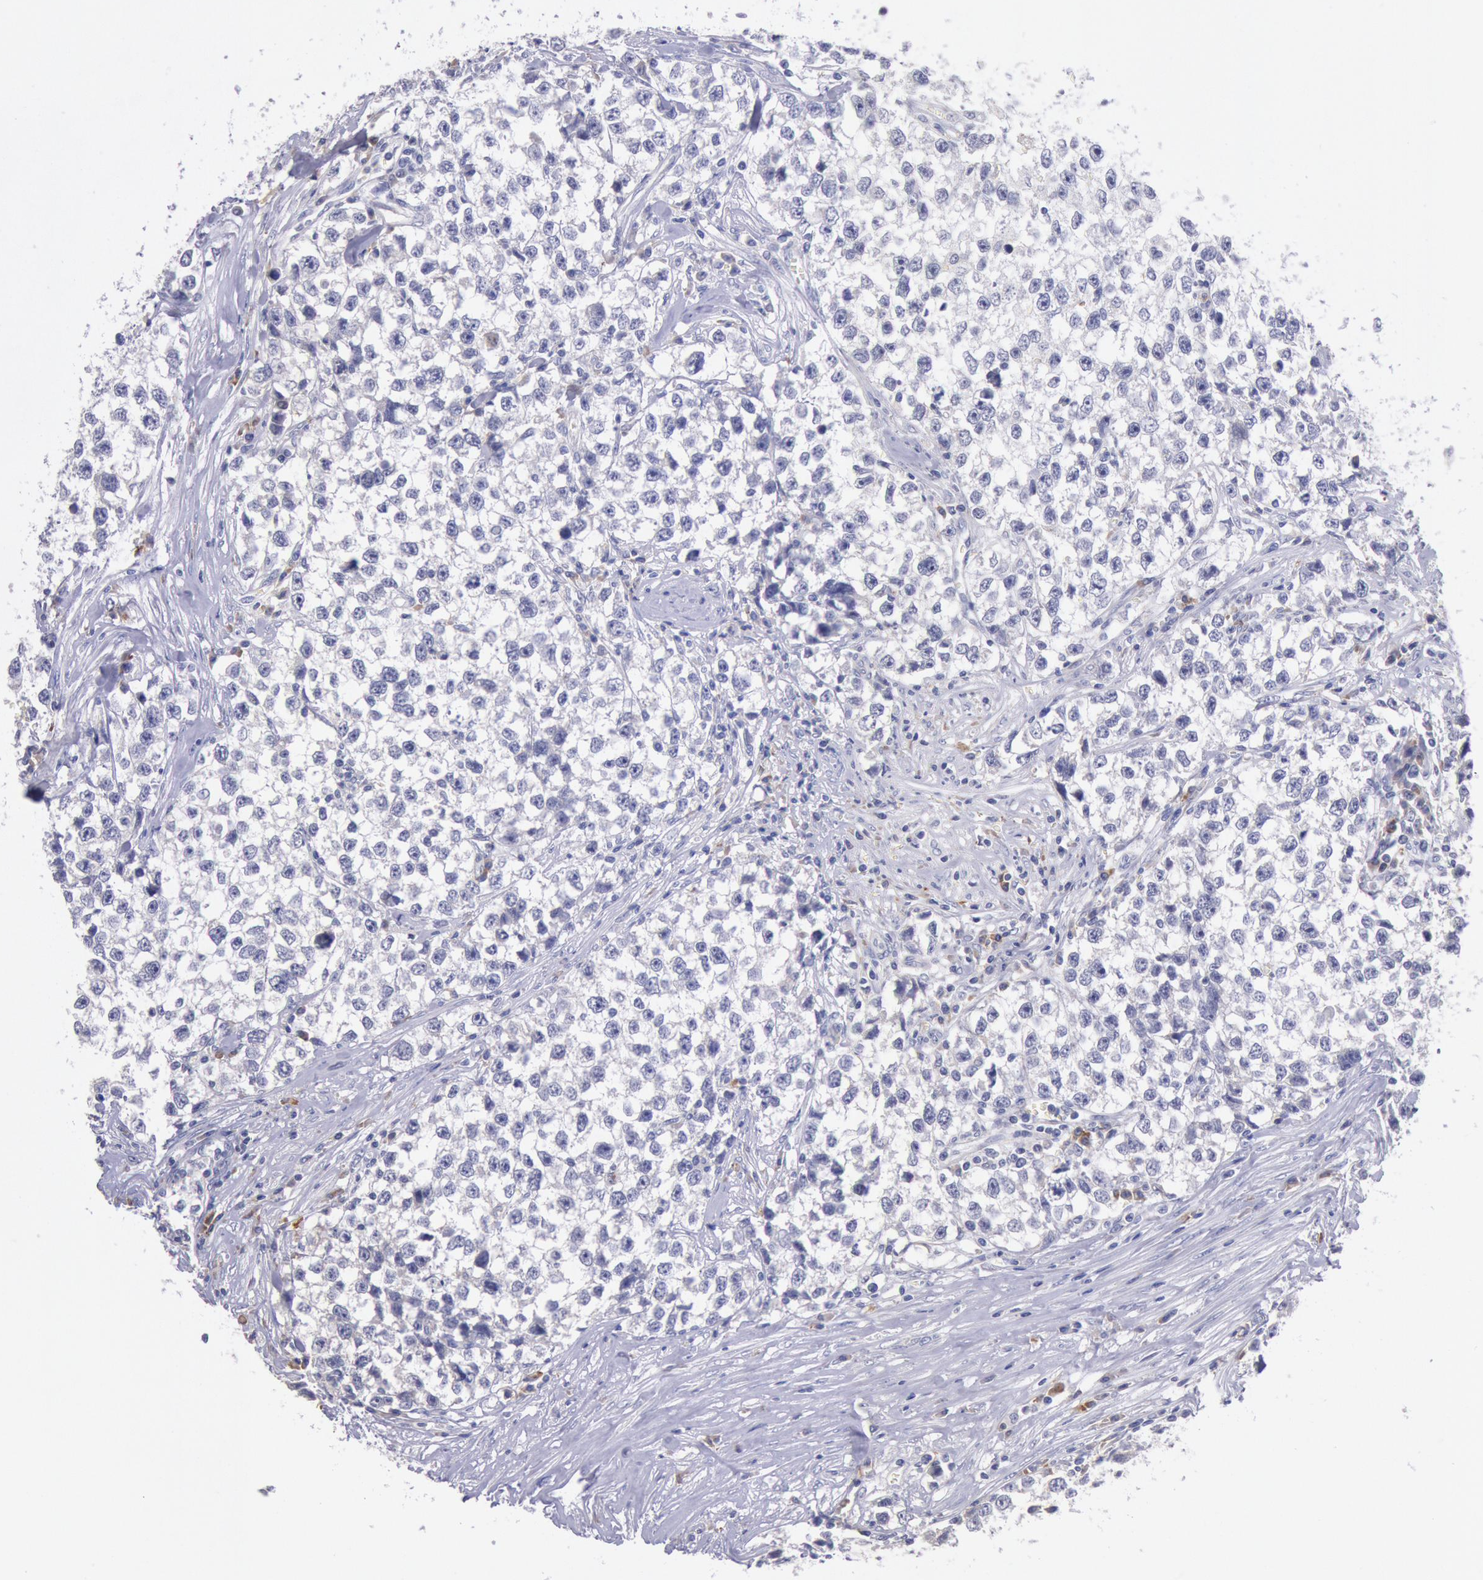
{"staining": {"intensity": "negative", "quantity": "none", "location": "none"}, "tissue": "testis cancer", "cell_type": "Tumor cells", "image_type": "cancer", "snomed": [{"axis": "morphology", "description": "Seminoma, NOS"}, {"axis": "morphology", "description": "Carcinoma, Embryonal, NOS"}, {"axis": "topography", "description": "Testis"}], "caption": "Human testis cancer (seminoma) stained for a protein using immunohistochemistry (IHC) demonstrates no positivity in tumor cells.", "gene": "GAL3ST1", "patient": {"sex": "male", "age": 30}}